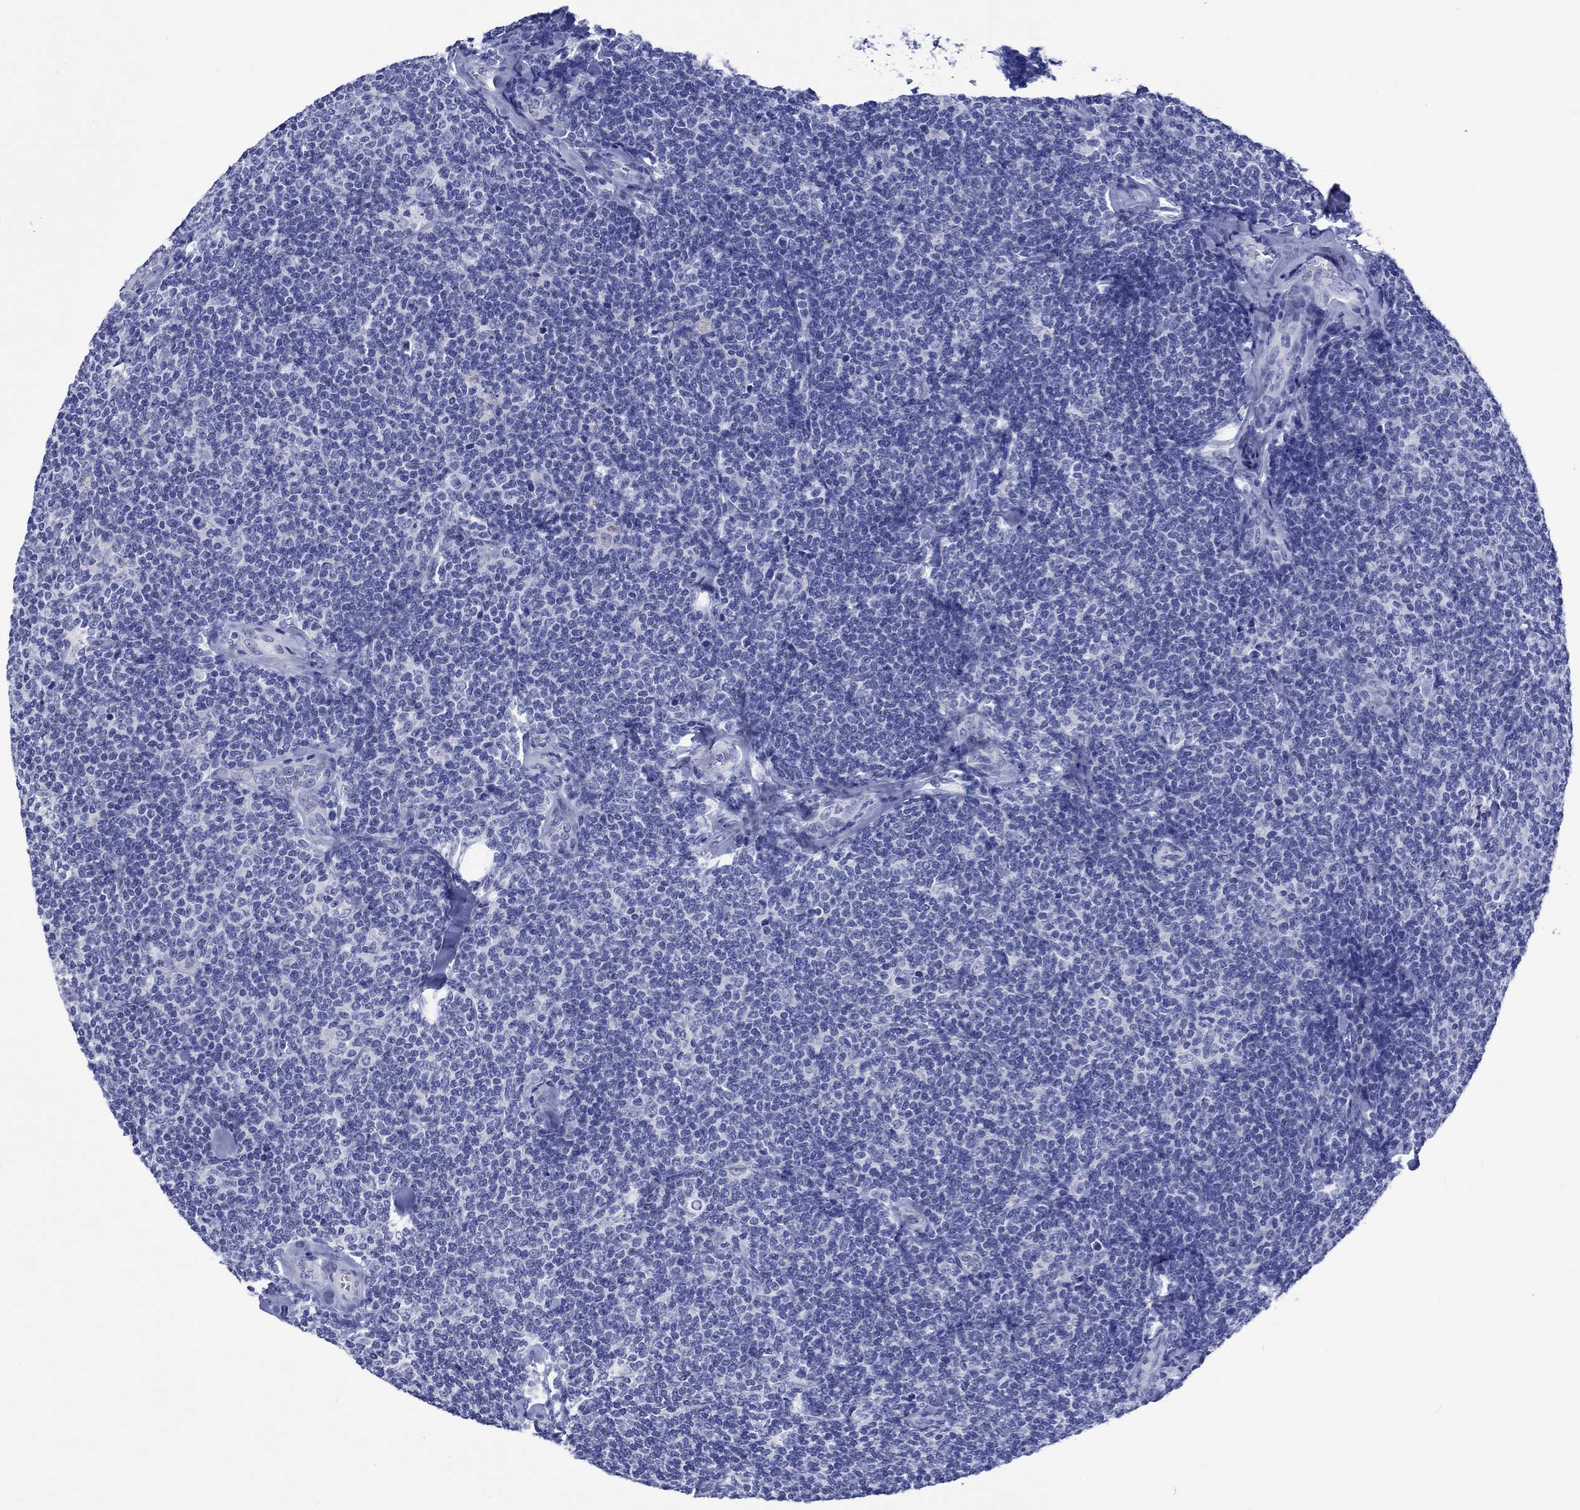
{"staining": {"intensity": "negative", "quantity": "none", "location": "none"}, "tissue": "lymphoma", "cell_type": "Tumor cells", "image_type": "cancer", "snomed": [{"axis": "morphology", "description": "Malignant lymphoma, non-Hodgkin's type, Low grade"}, {"axis": "topography", "description": "Lymph node"}], "caption": "Malignant lymphoma, non-Hodgkin's type (low-grade) was stained to show a protein in brown. There is no significant staining in tumor cells.", "gene": "KLHL33", "patient": {"sex": "female", "age": 56}}